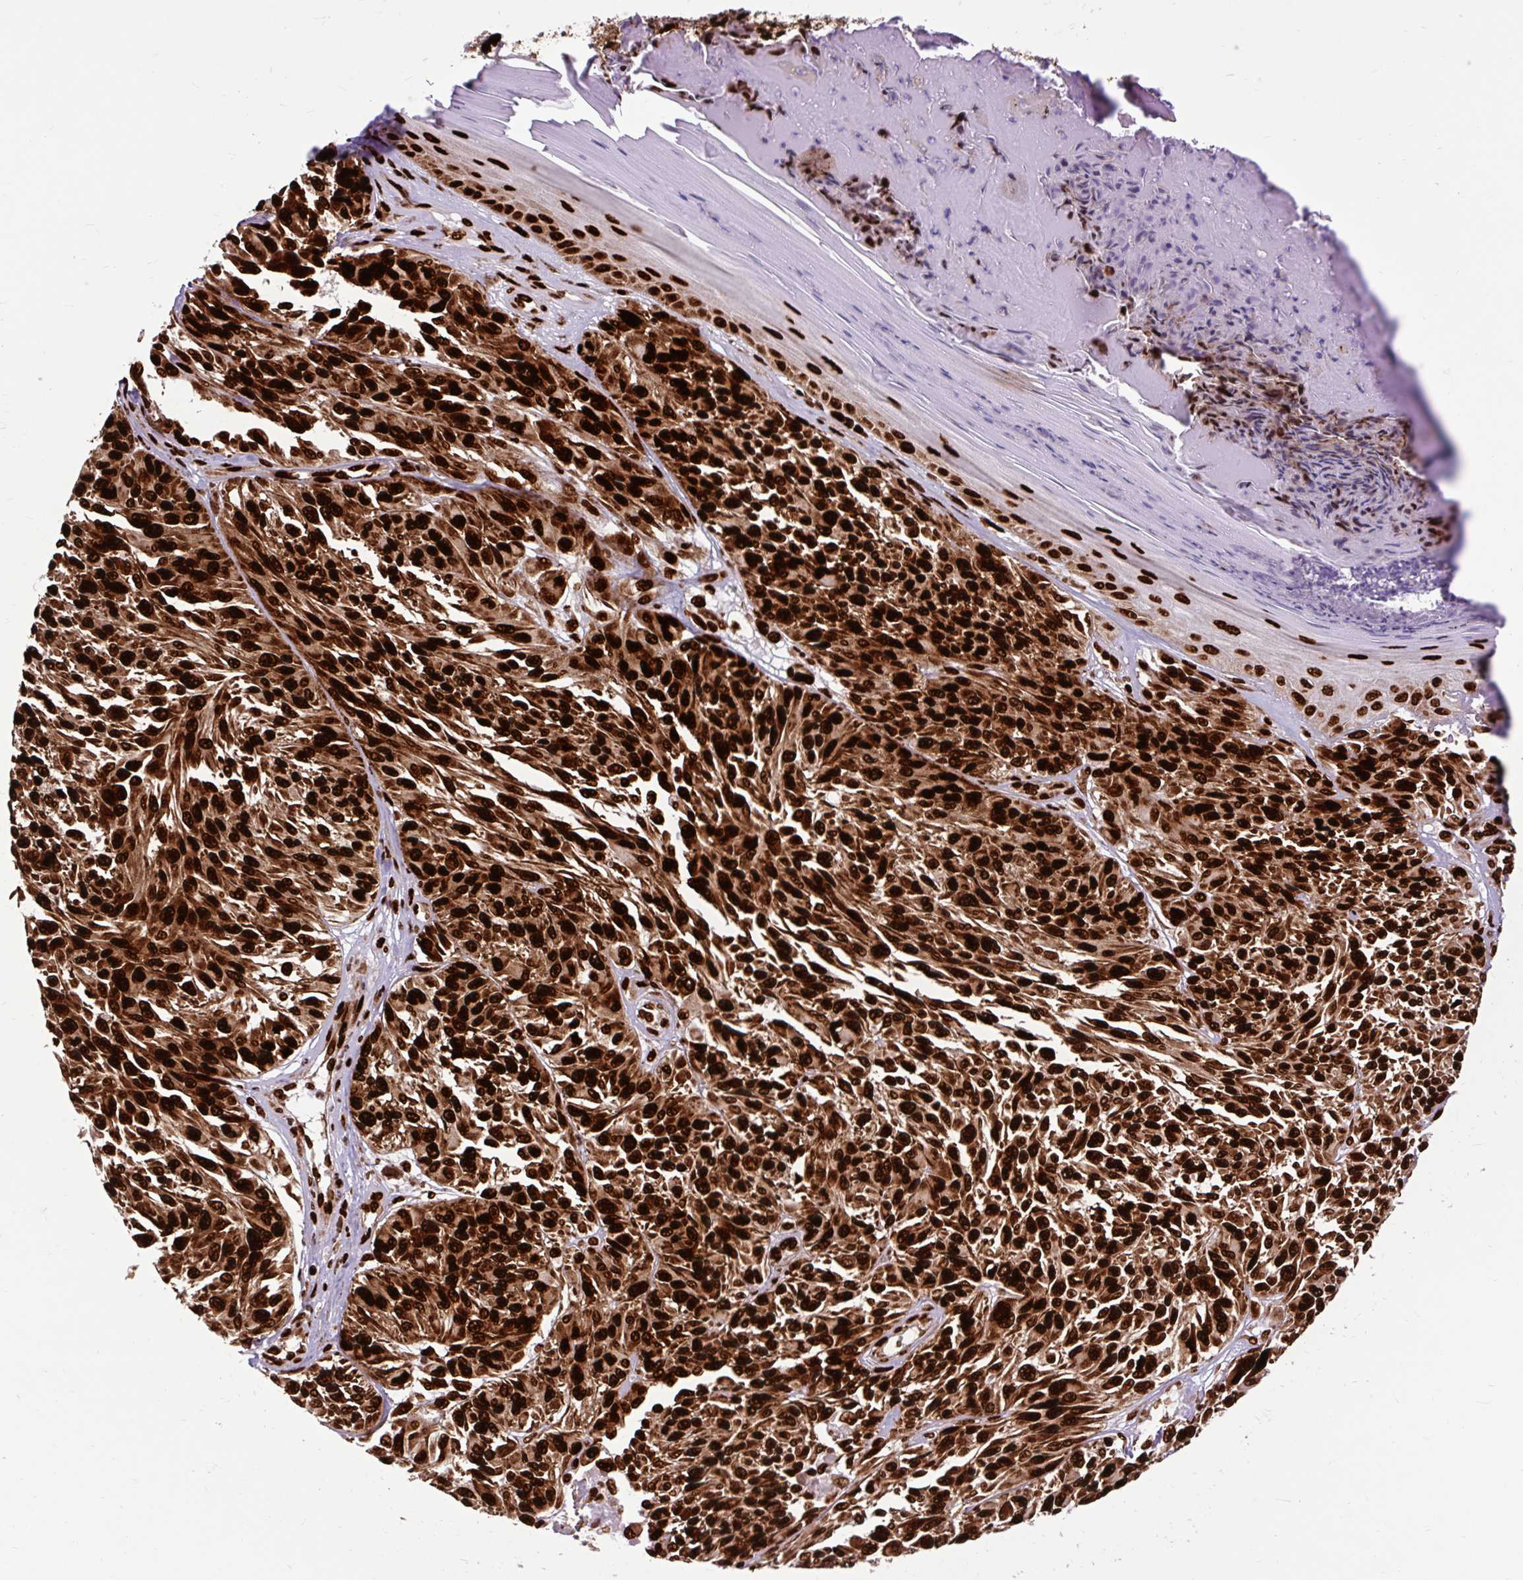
{"staining": {"intensity": "strong", "quantity": ">75%", "location": "nuclear"}, "tissue": "melanoma", "cell_type": "Tumor cells", "image_type": "cancer", "snomed": [{"axis": "morphology", "description": "Malignant melanoma, NOS"}, {"axis": "topography", "description": "Skin"}], "caption": "An image of melanoma stained for a protein demonstrates strong nuclear brown staining in tumor cells. (Stains: DAB in brown, nuclei in blue, Microscopy: brightfield microscopy at high magnification).", "gene": "FUS", "patient": {"sex": "male", "age": 94}}